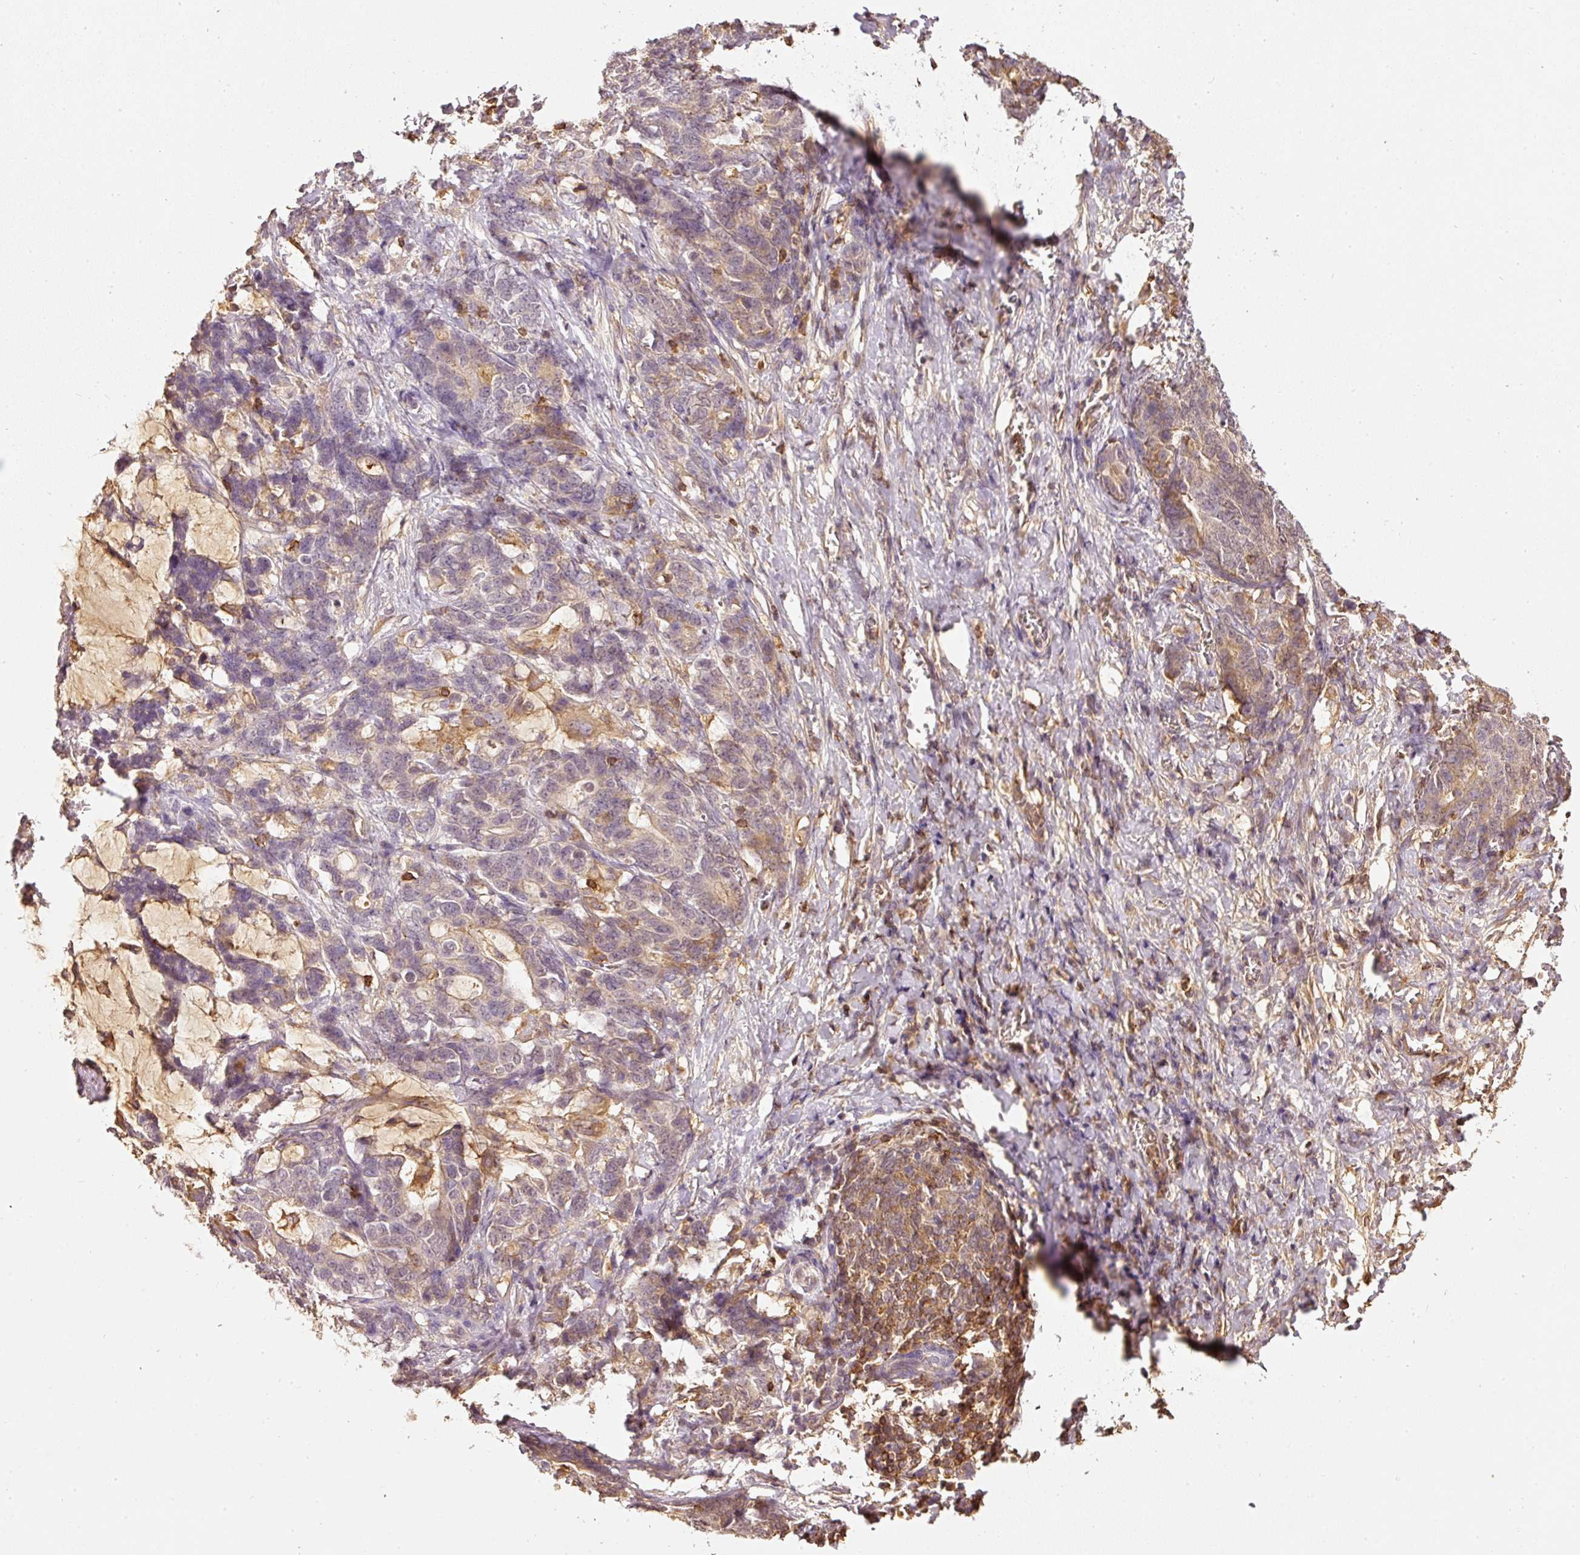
{"staining": {"intensity": "weak", "quantity": "25%-75%", "location": "cytoplasmic/membranous"}, "tissue": "stomach cancer", "cell_type": "Tumor cells", "image_type": "cancer", "snomed": [{"axis": "morphology", "description": "Normal tissue, NOS"}, {"axis": "morphology", "description": "Adenocarcinoma, NOS"}, {"axis": "topography", "description": "Stomach"}], "caption": "Tumor cells exhibit low levels of weak cytoplasmic/membranous expression in approximately 25%-75% of cells in stomach cancer.", "gene": "EVL", "patient": {"sex": "female", "age": 64}}